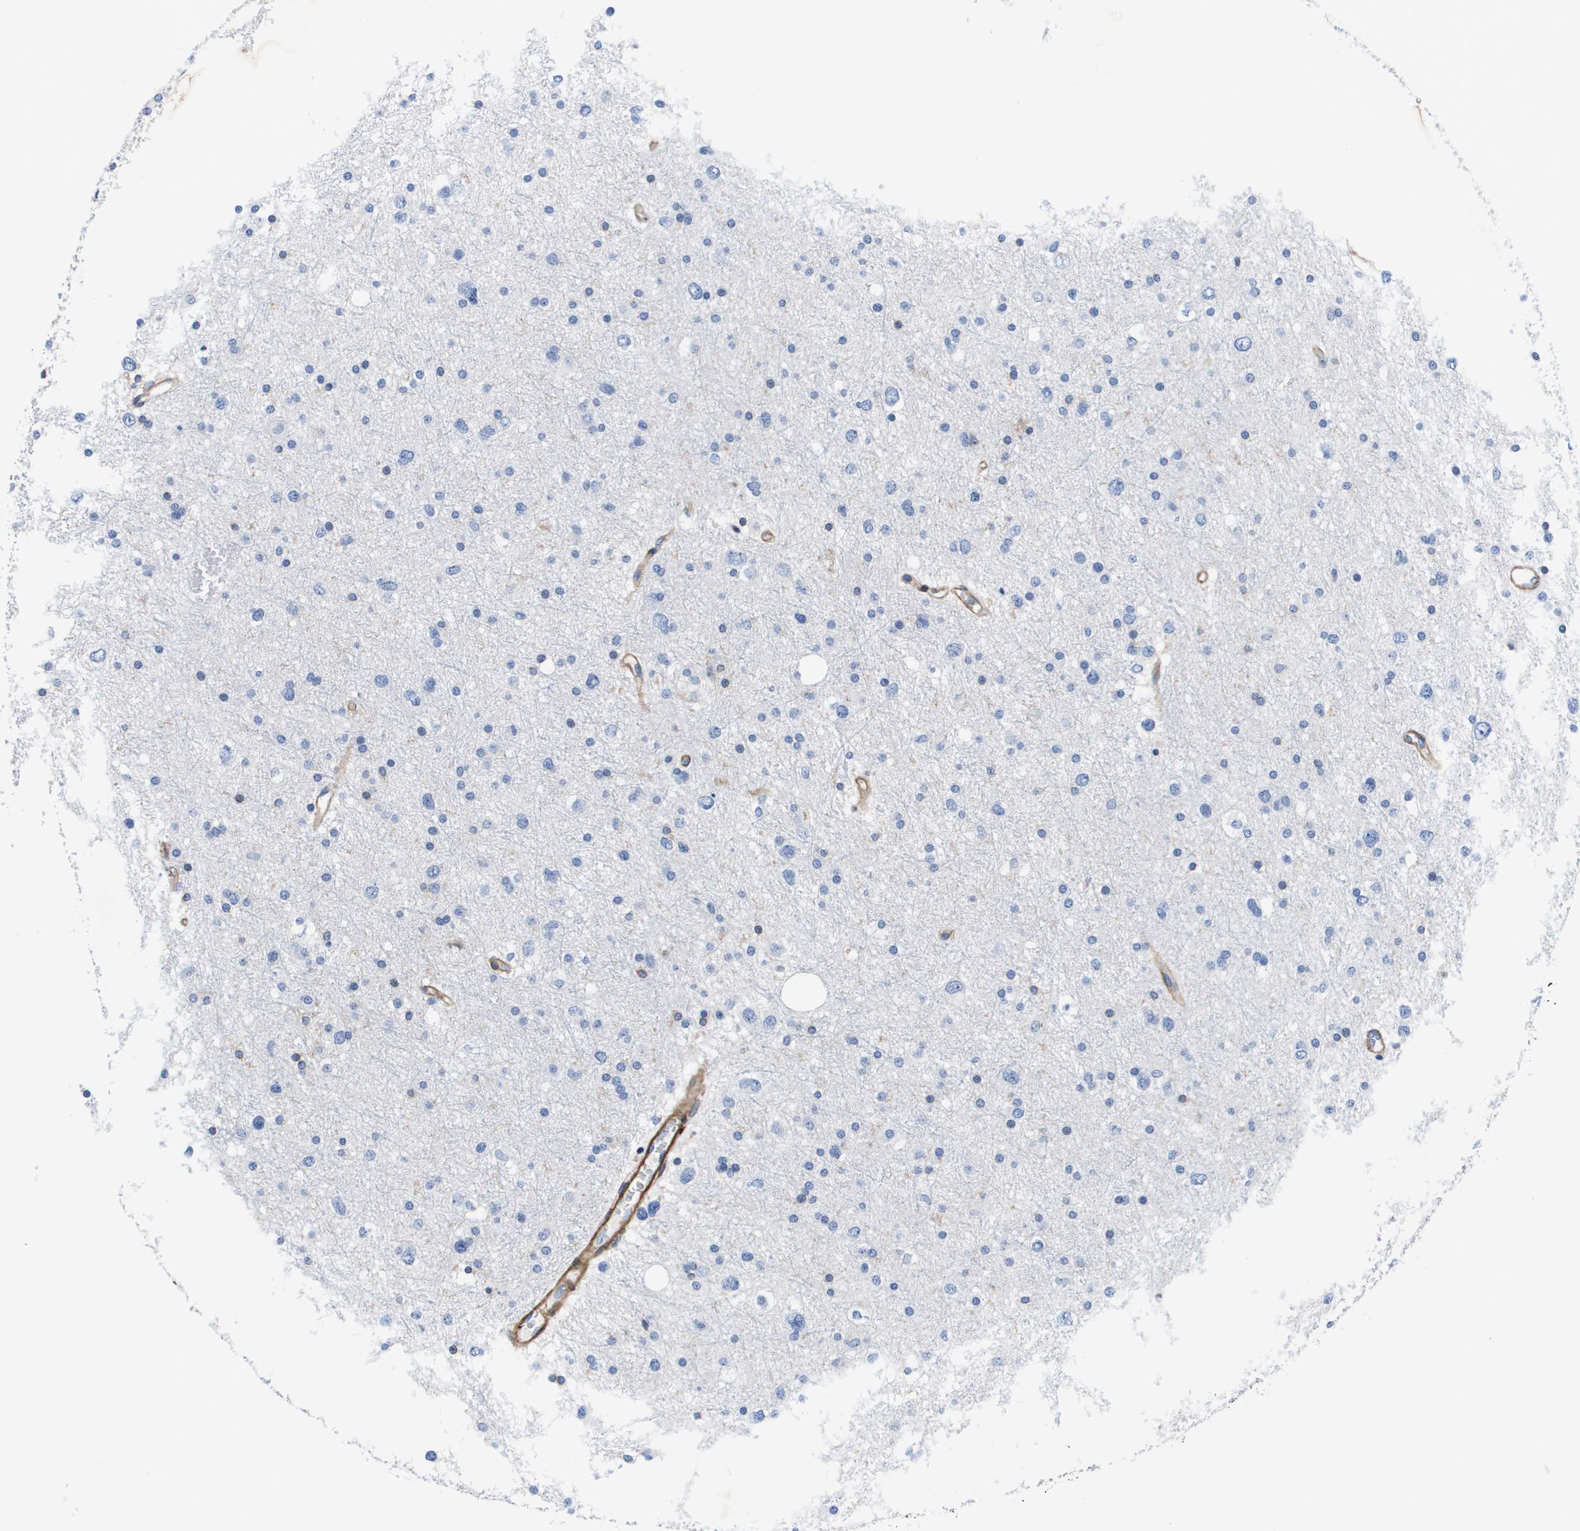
{"staining": {"intensity": "negative", "quantity": "none", "location": "none"}, "tissue": "glioma", "cell_type": "Tumor cells", "image_type": "cancer", "snomed": [{"axis": "morphology", "description": "Glioma, malignant, Low grade"}, {"axis": "topography", "description": "Brain"}], "caption": "DAB (3,3'-diaminobenzidine) immunohistochemical staining of malignant glioma (low-grade) shows no significant staining in tumor cells.", "gene": "LPP", "patient": {"sex": "female", "age": 37}}